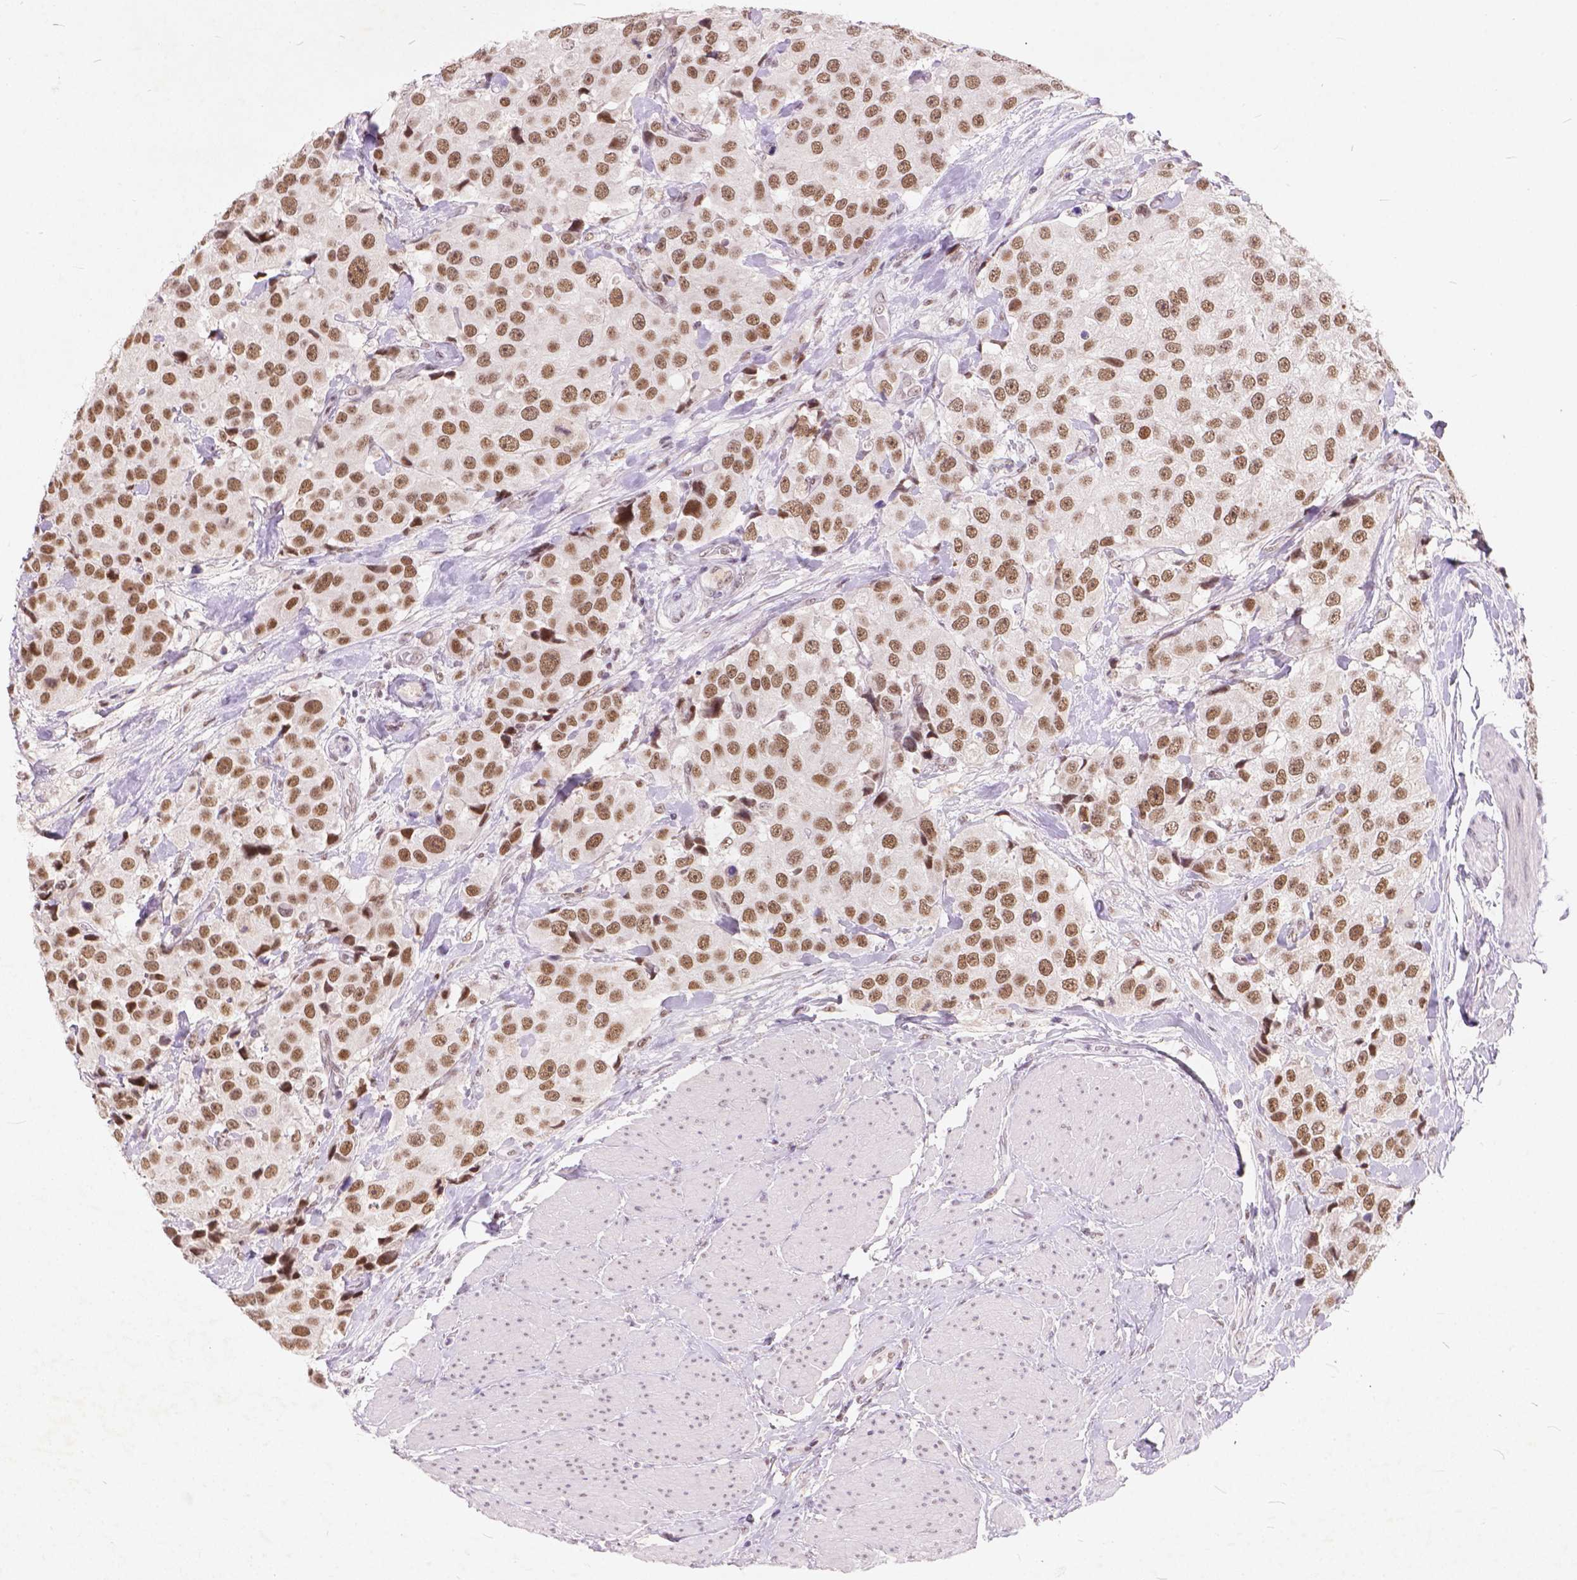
{"staining": {"intensity": "moderate", "quantity": ">75%", "location": "nuclear"}, "tissue": "urothelial cancer", "cell_type": "Tumor cells", "image_type": "cancer", "snomed": [{"axis": "morphology", "description": "Urothelial carcinoma, High grade"}, {"axis": "topography", "description": "Urinary bladder"}], "caption": "Protein expression by IHC shows moderate nuclear expression in about >75% of tumor cells in urothelial carcinoma (high-grade).", "gene": "FAM53A", "patient": {"sex": "female", "age": 64}}